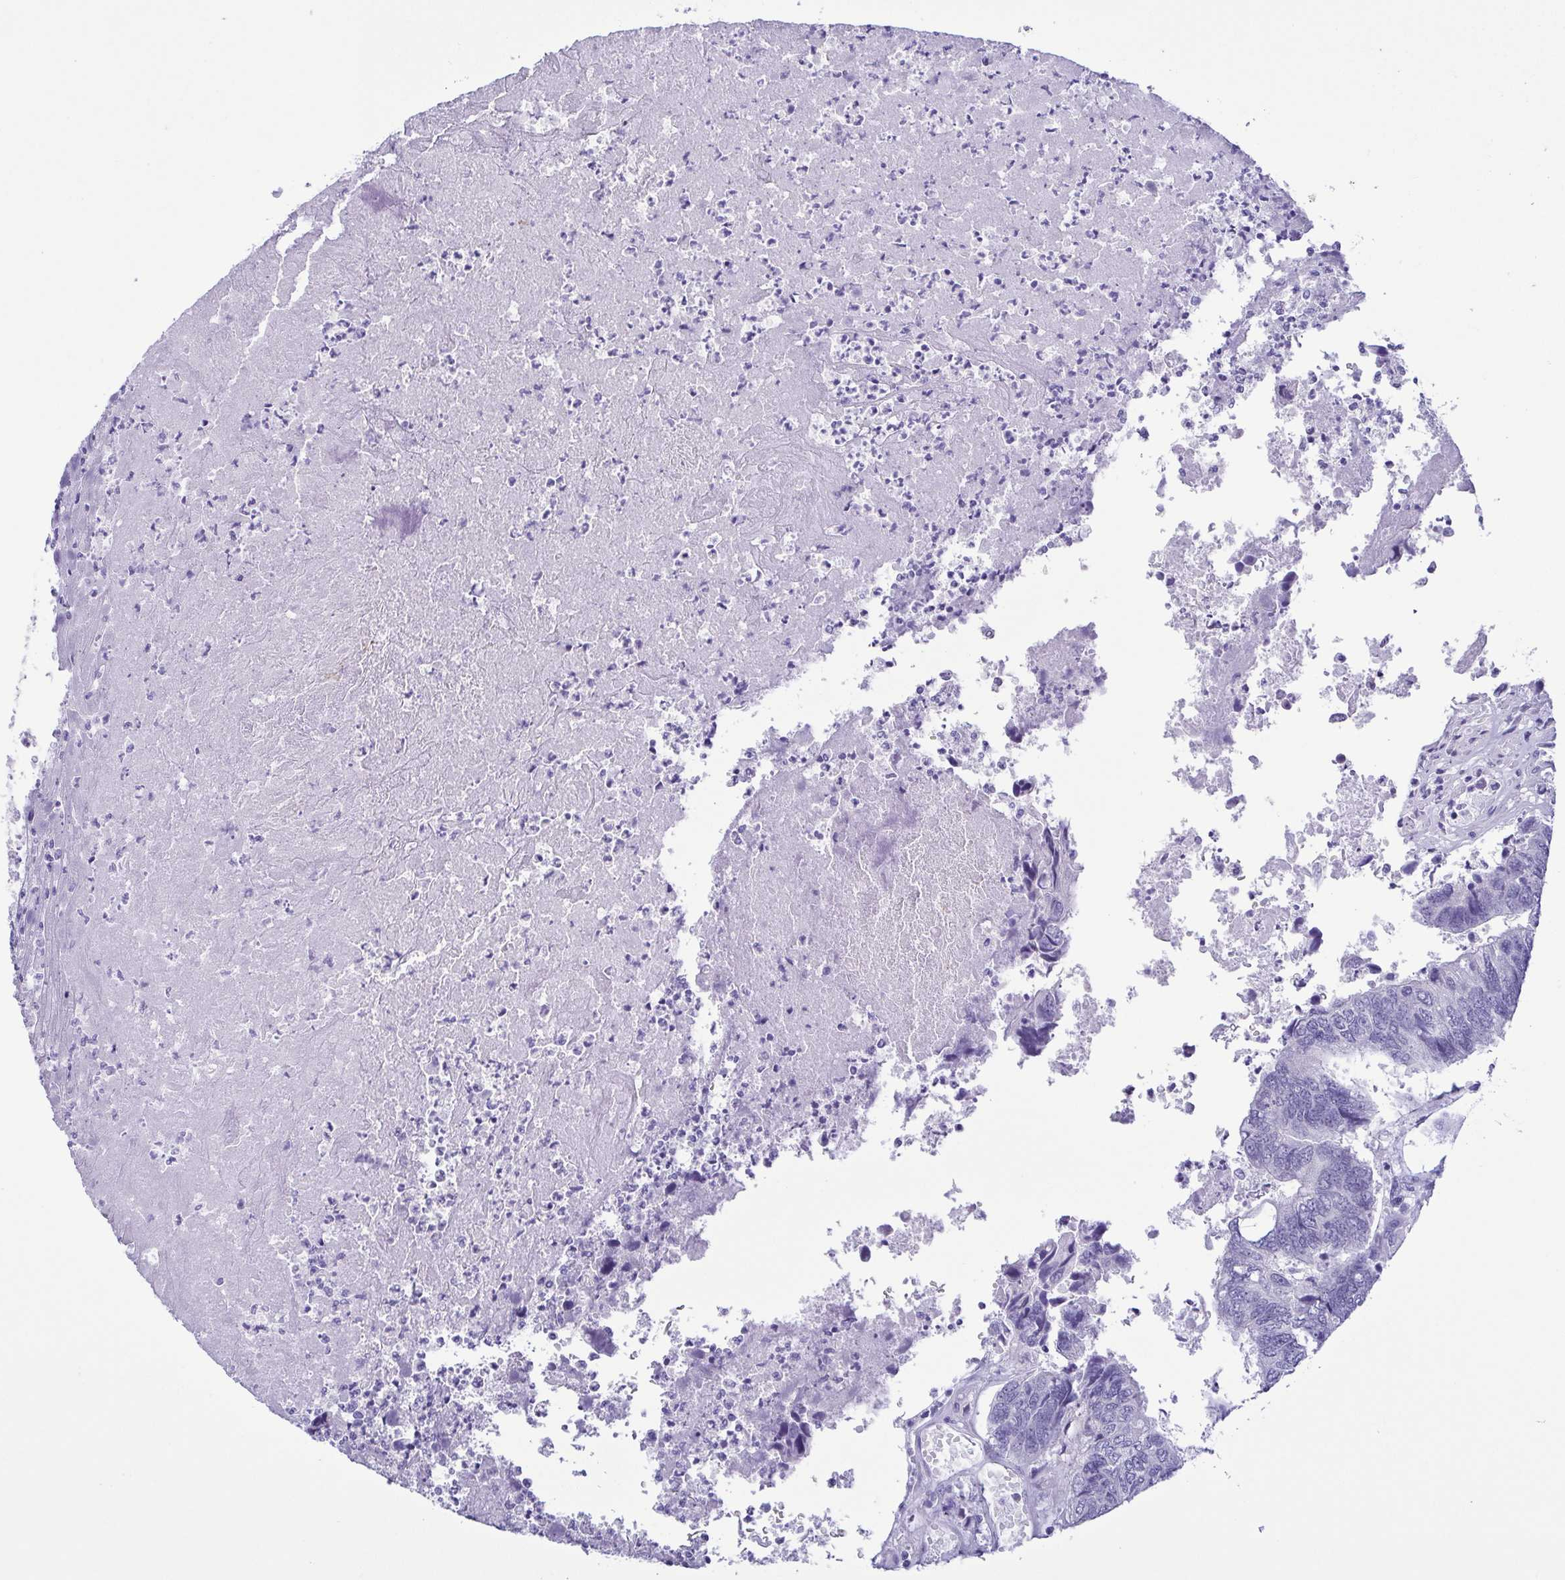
{"staining": {"intensity": "negative", "quantity": "none", "location": "none"}, "tissue": "colorectal cancer", "cell_type": "Tumor cells", "image_type": "cancer", "snomed": [{"axis": "morphology", "description": "Adenocarcinoma, NOS"}, {"axis": "topography", "description": "Colon"}], "caption": "Protein analysis of colorectal cancer displays no significant positivity in tumor cells.", "gene": "MYL7", "patient": {"sex": "female", "age": 67}}